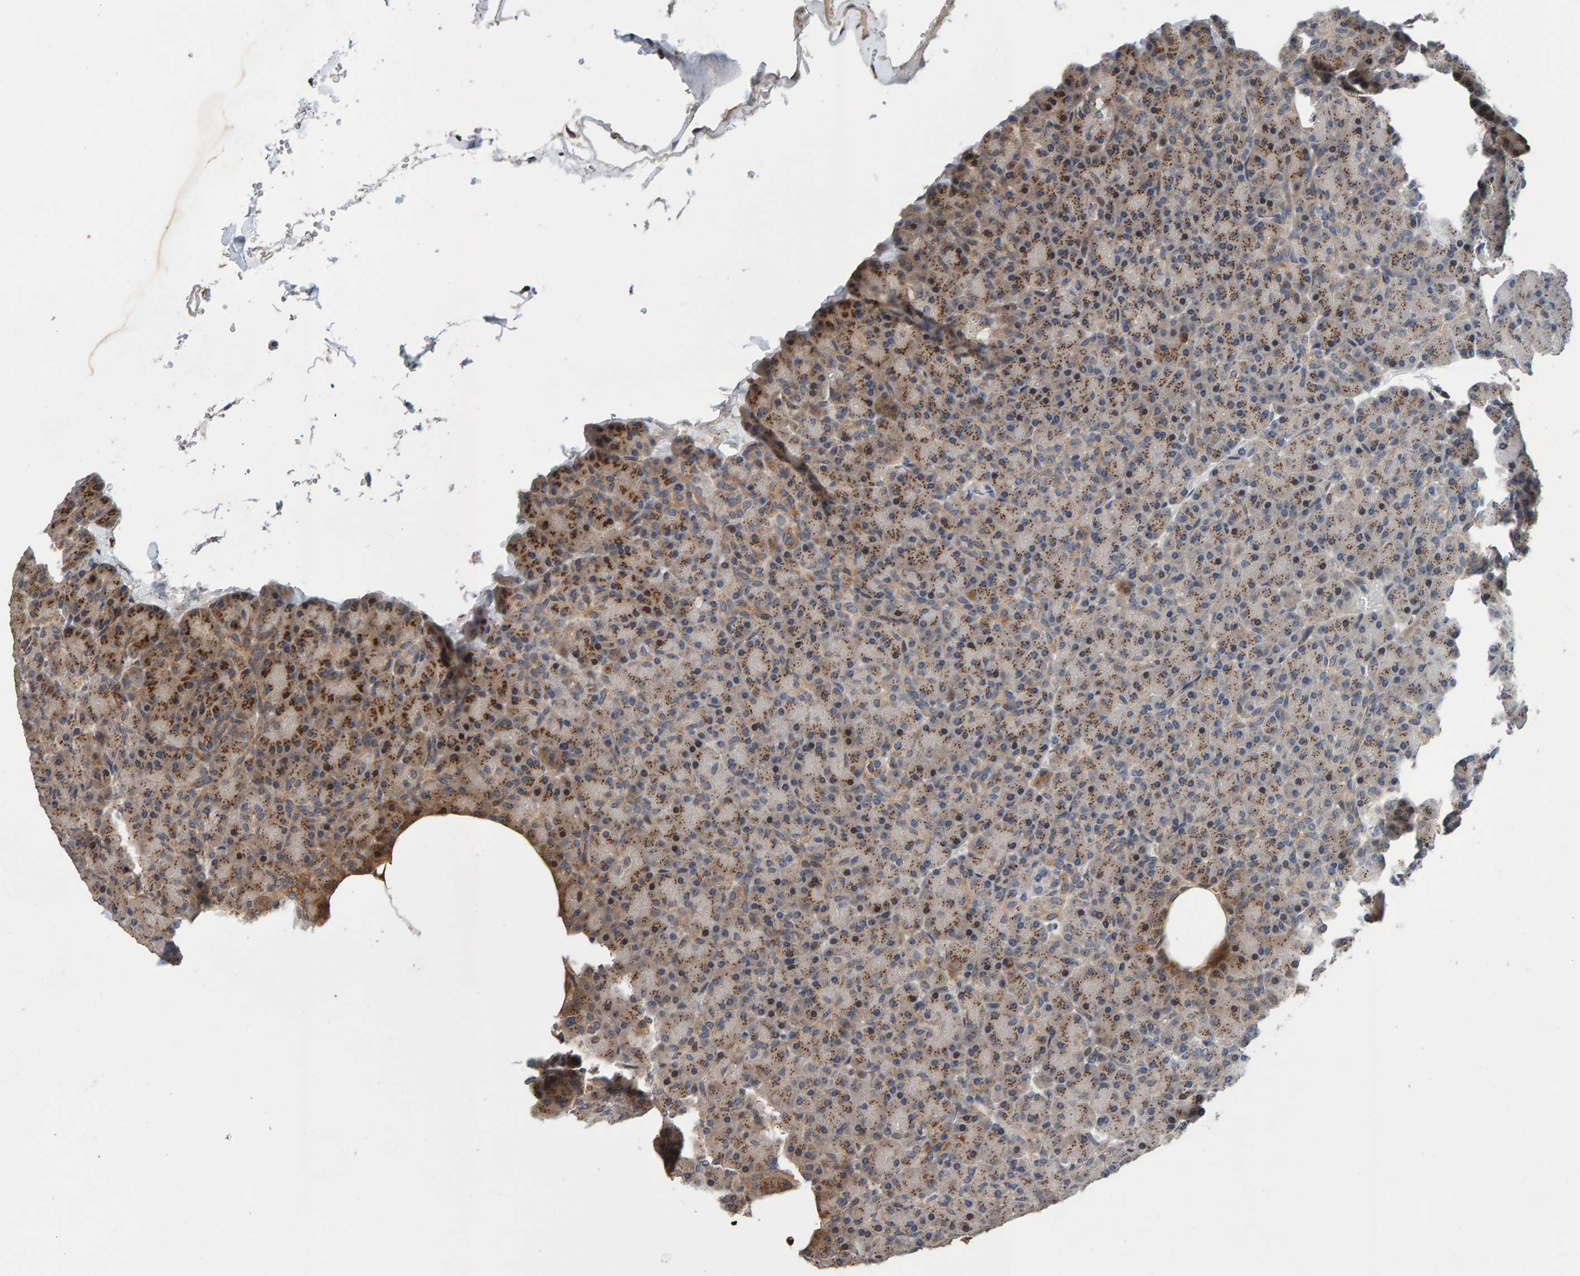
{"staining": {"intensity": "moderate", "quantity": ">75%", "location": "cytoplasmic/membranous"}, "tissue": "pancreas", "cell_type": "Exocrine glandular cells", "image_type": "normal", "snomed": [{"axis": "morphology", "description": "Normal tissue, NOS"}, {"axis": "topography", "description": "Pancreas"}], "caption": "Brown immunohistochemical staining in unremarkable pancreas displays moderate cytoplasmic/membranous staining in approximately >75% of exocrine glandular cells.", "gene": "CCDC25", "patient": {"sex": "female", "age": 43}}